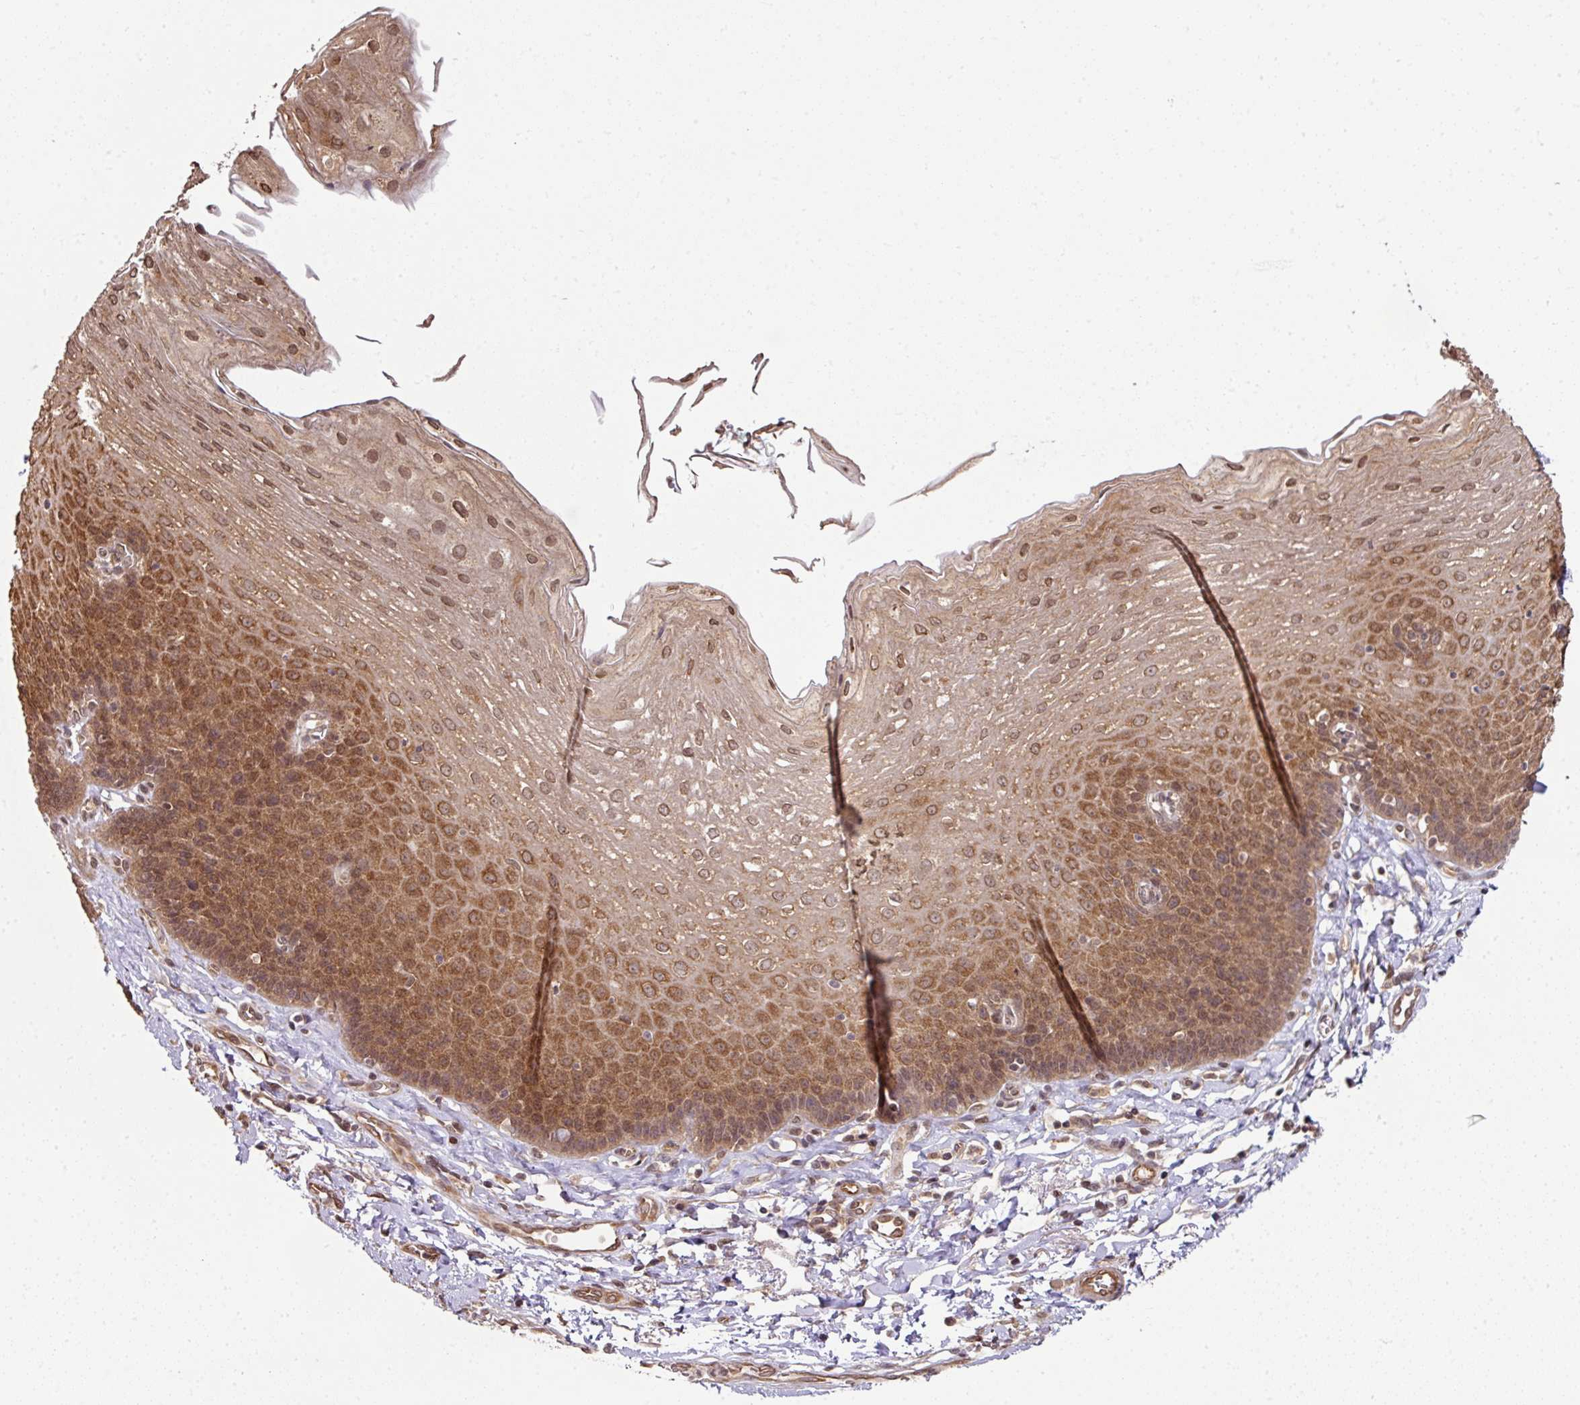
{"staining": {"intensity": "moderate", "quantity": ">75%", "location": "cytoplasmic/membranous,nuclear"}, "tissue": "esophagus", "cell_type": "Squamous epithelial cells", "image_type": "normal", "snomed": [{"axis": "morphology", "description": "Normal tissue, NOS"}, {"axis": "topography", "description": "Esophagus"}], "caption": "Immunohistochemistry (IHC) micrograph of normal esophagus stained for a protein (brown), which exhibits medium levels of moderate cytoplasmic/membranous,nuclear positivity in about >75% of squamous epithelial cells.", "gene": "ANKRD18A", "patient": {"sex": "female", "age": 81}}